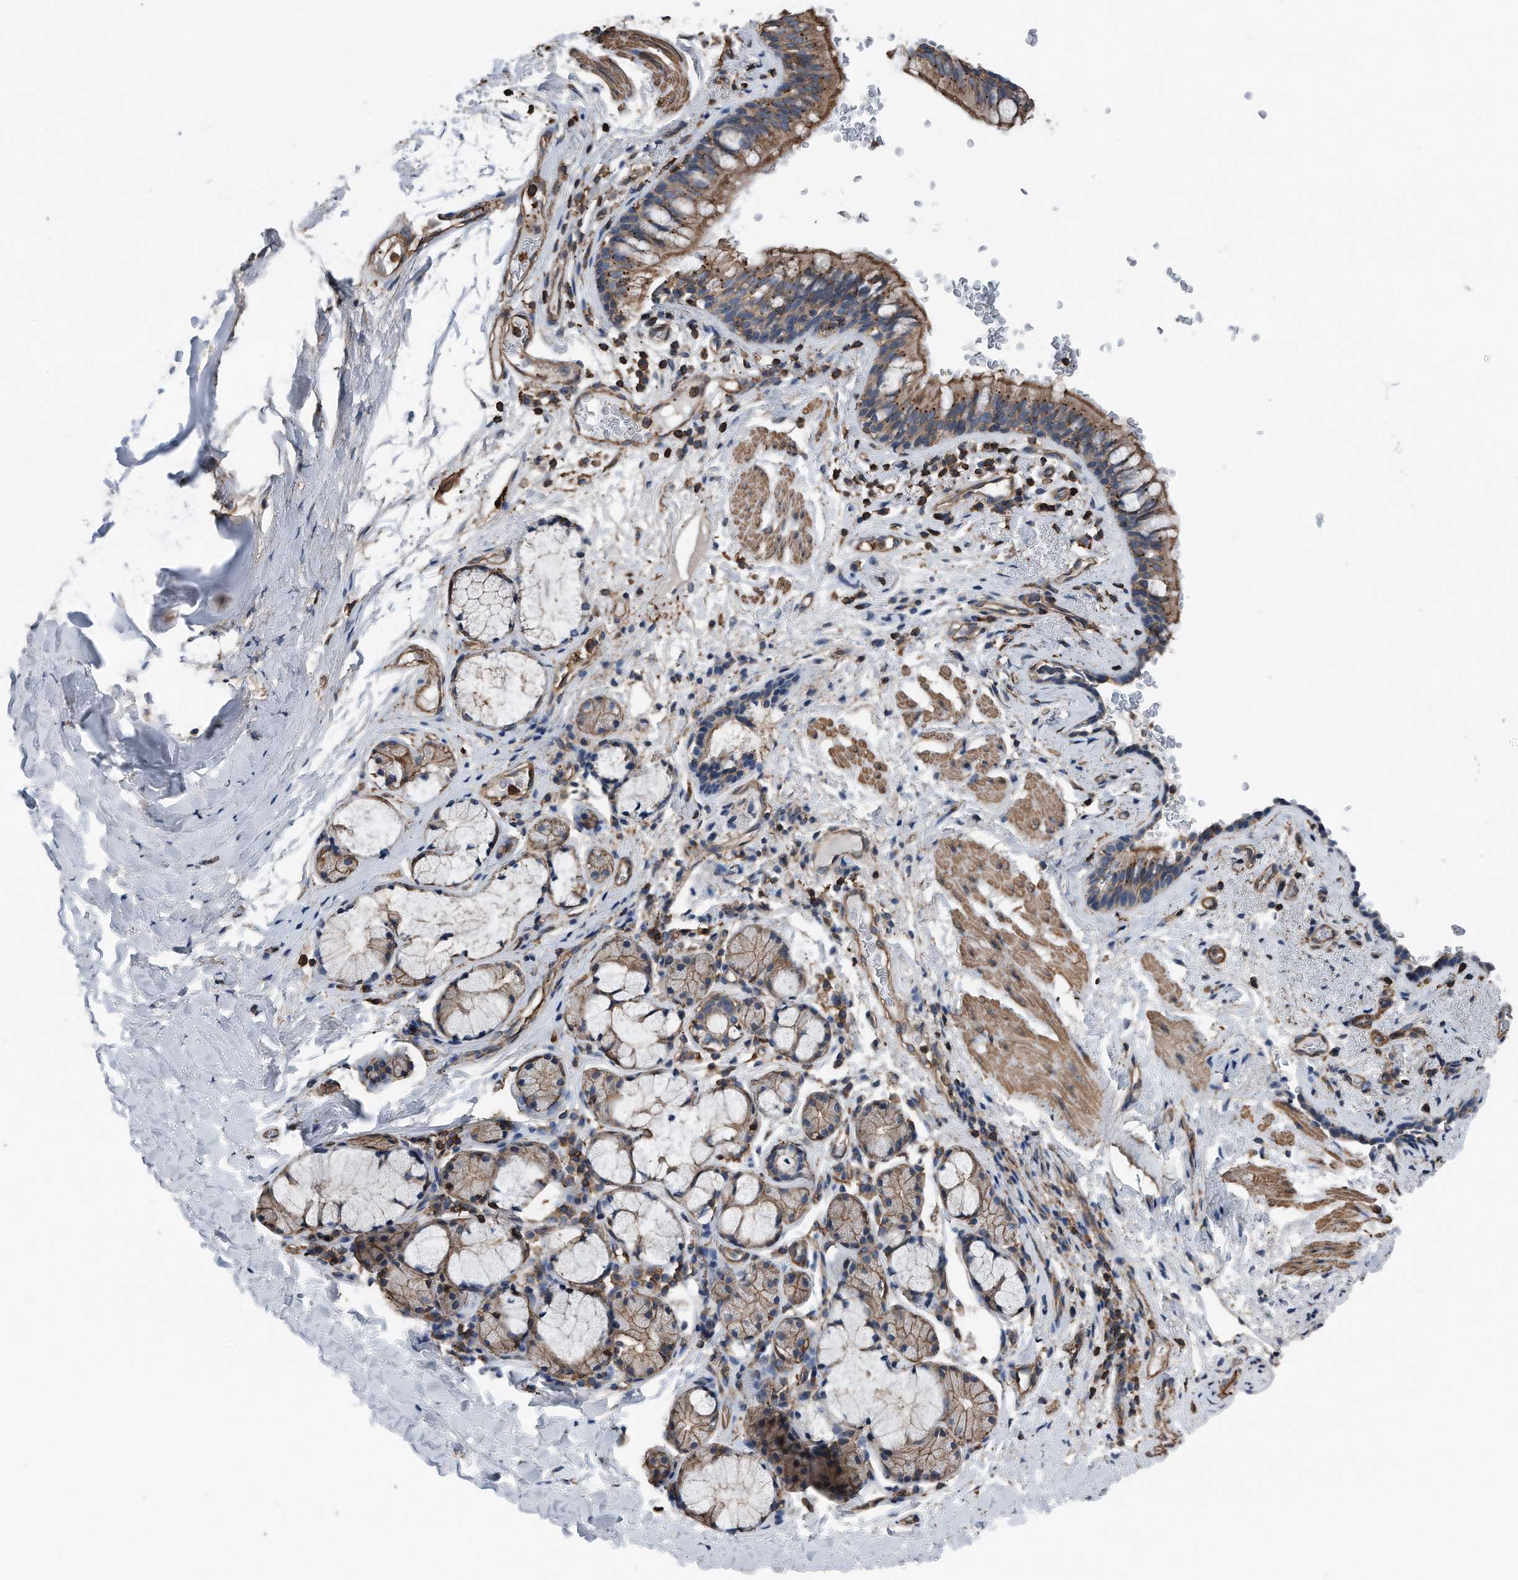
{"staining": {"intensity": "strong", "quantity": ">75%", "location": "cytoplasmic/membranous"}, "tissue": "bronchus", "cell_type": "Respiratory epithelial cells", "image_type": "normal", "snomed": [{"axis": "morphology", "description": "Normal tissue, NOS"}, {"axis": "topography", "description": "Cartilage tissue"}, {"axis": "topography", "description": "Bronchus"}], "caption": "A brown stain labels strong cytoplasmic/membranous positivity of a protein in respiratory epithelial cells of normal bronchus.", "gene": "RSPO3", "patient": {"sex": "female", "age": 36}}